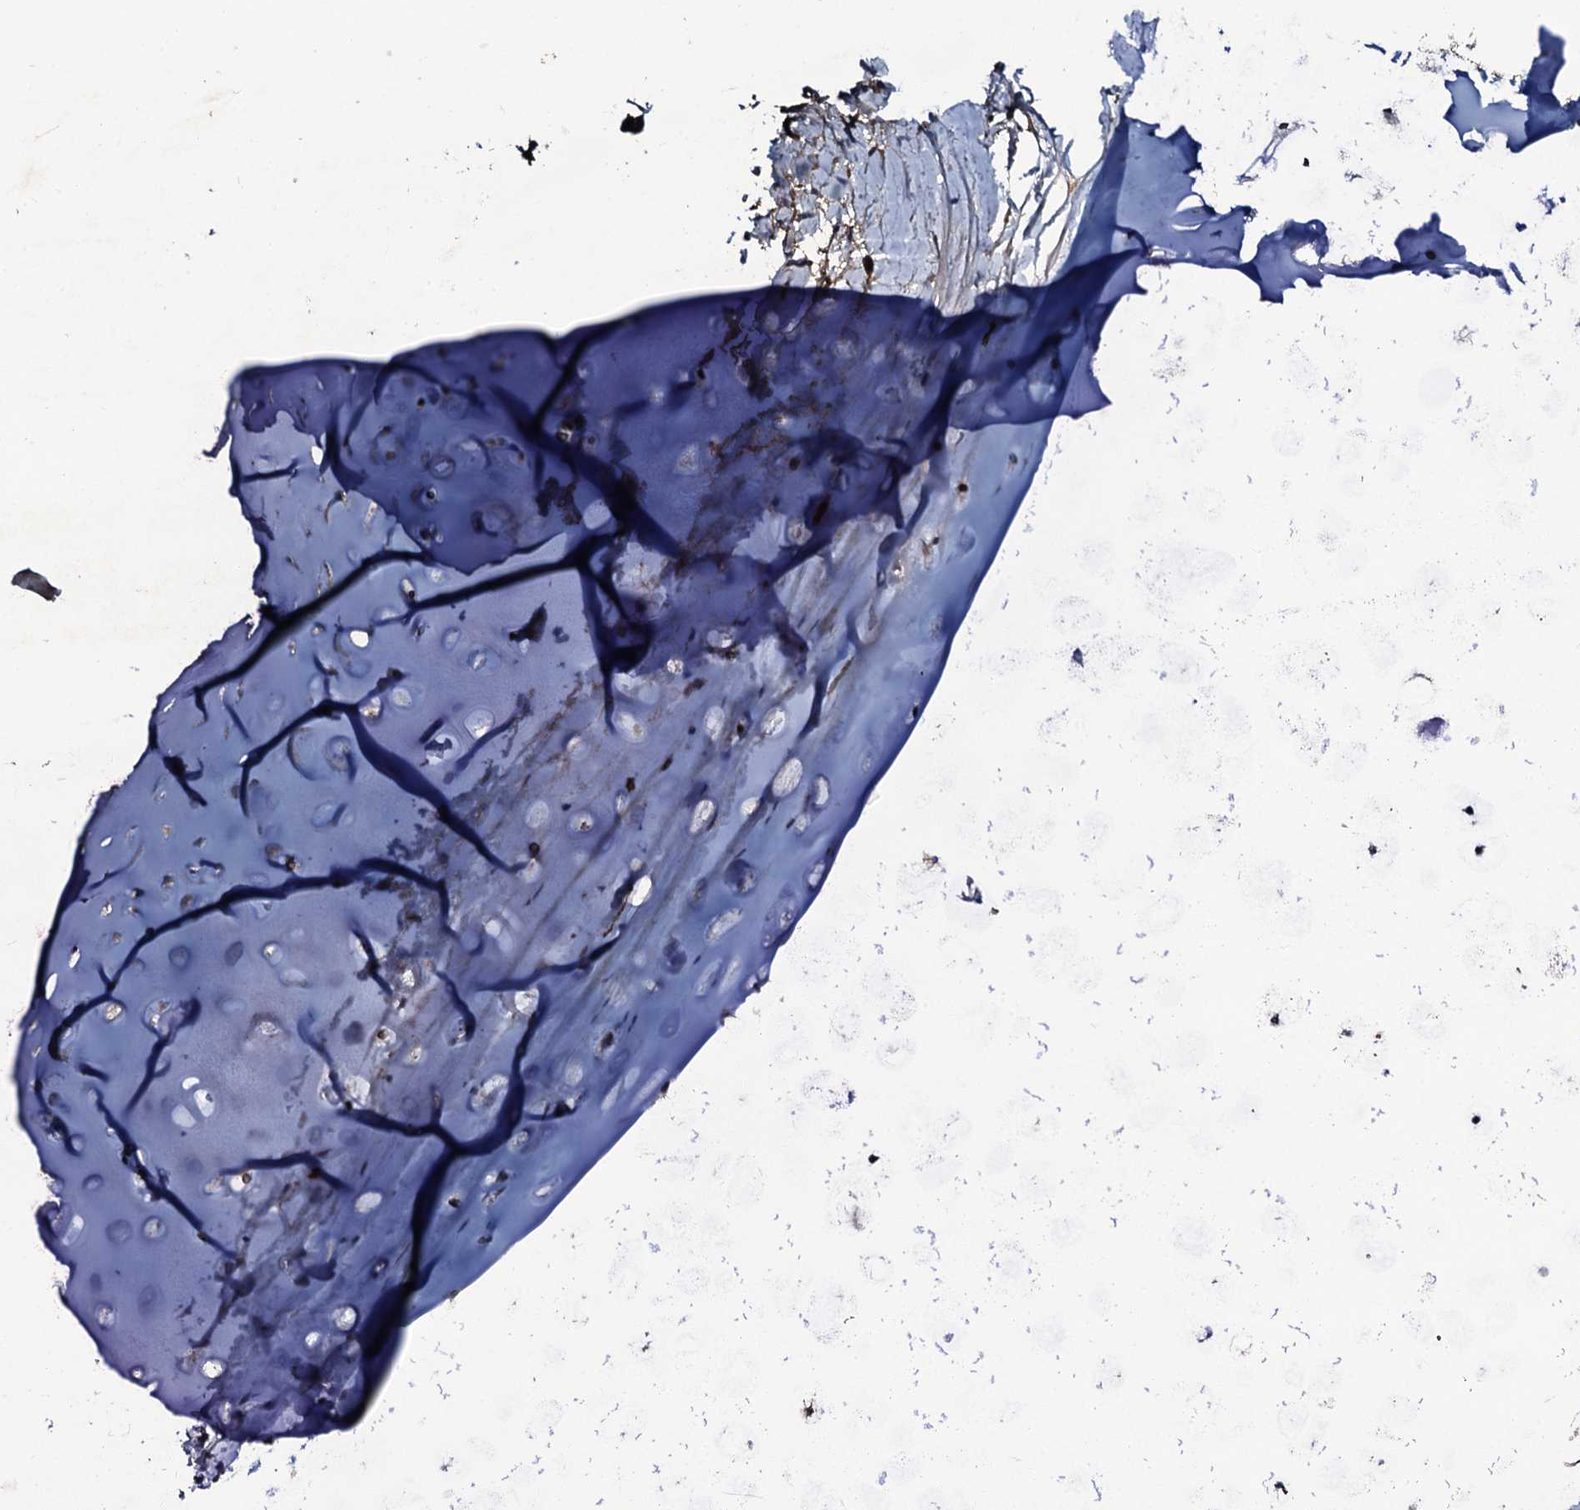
{"staining": {"intensity": "negative", "quantity": "none", "location": "none"}, "tissue": "adipose tissue", "cell_type": "Adipocytes", "image_type": "normal", "snomed": [{"axis": "morphology", "description": "Normal tissue, NOS"}, {"axis": "topography", "description": "Lymph node"}, {"axis": "topography", "description": "Bronchus"}], "caption": "IHC micrograph of normal adipose tissue stained for a protein (brown), which exhibits no positivity in adipocytes. Nuclei are stained in blue.", "gene": "LYG2", "patient": {"sex": "male", "age": 63}}